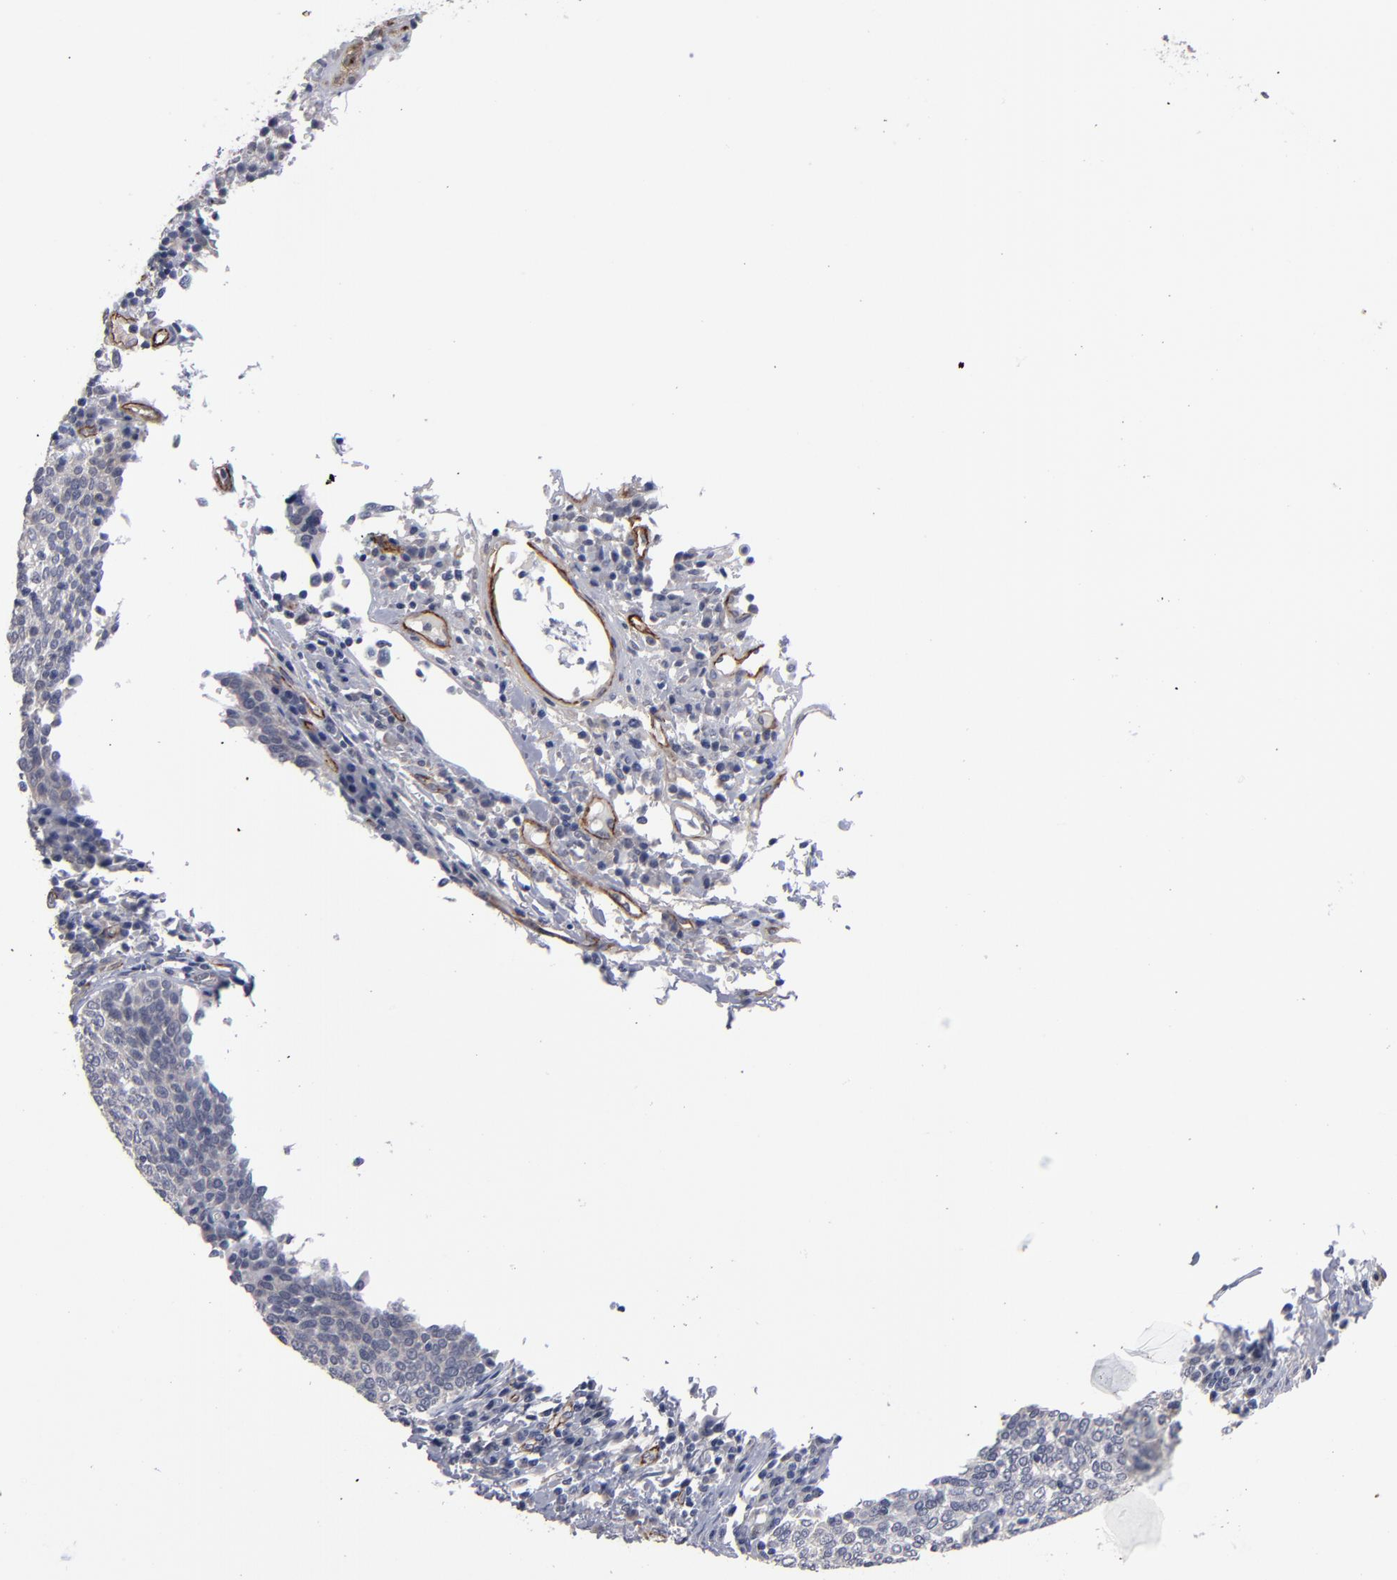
{"staining": {"intensity": "negative", "quantity": "none", "location": "none"}, "tissue": "cervical cancer", "cell_type": "Tumor cells", "image_type": "cancer", "snomed": [{"axis": "morphology", "description": "Squamous cell carcinoma, NOS"}, {"axis": "topography", "description": "Cervix"}], "caption": "Tumor cells are negative for protein expression in human cervical cancer.", "gene": "ZNF175", "patient": {"sex": "female", "age": 40}}